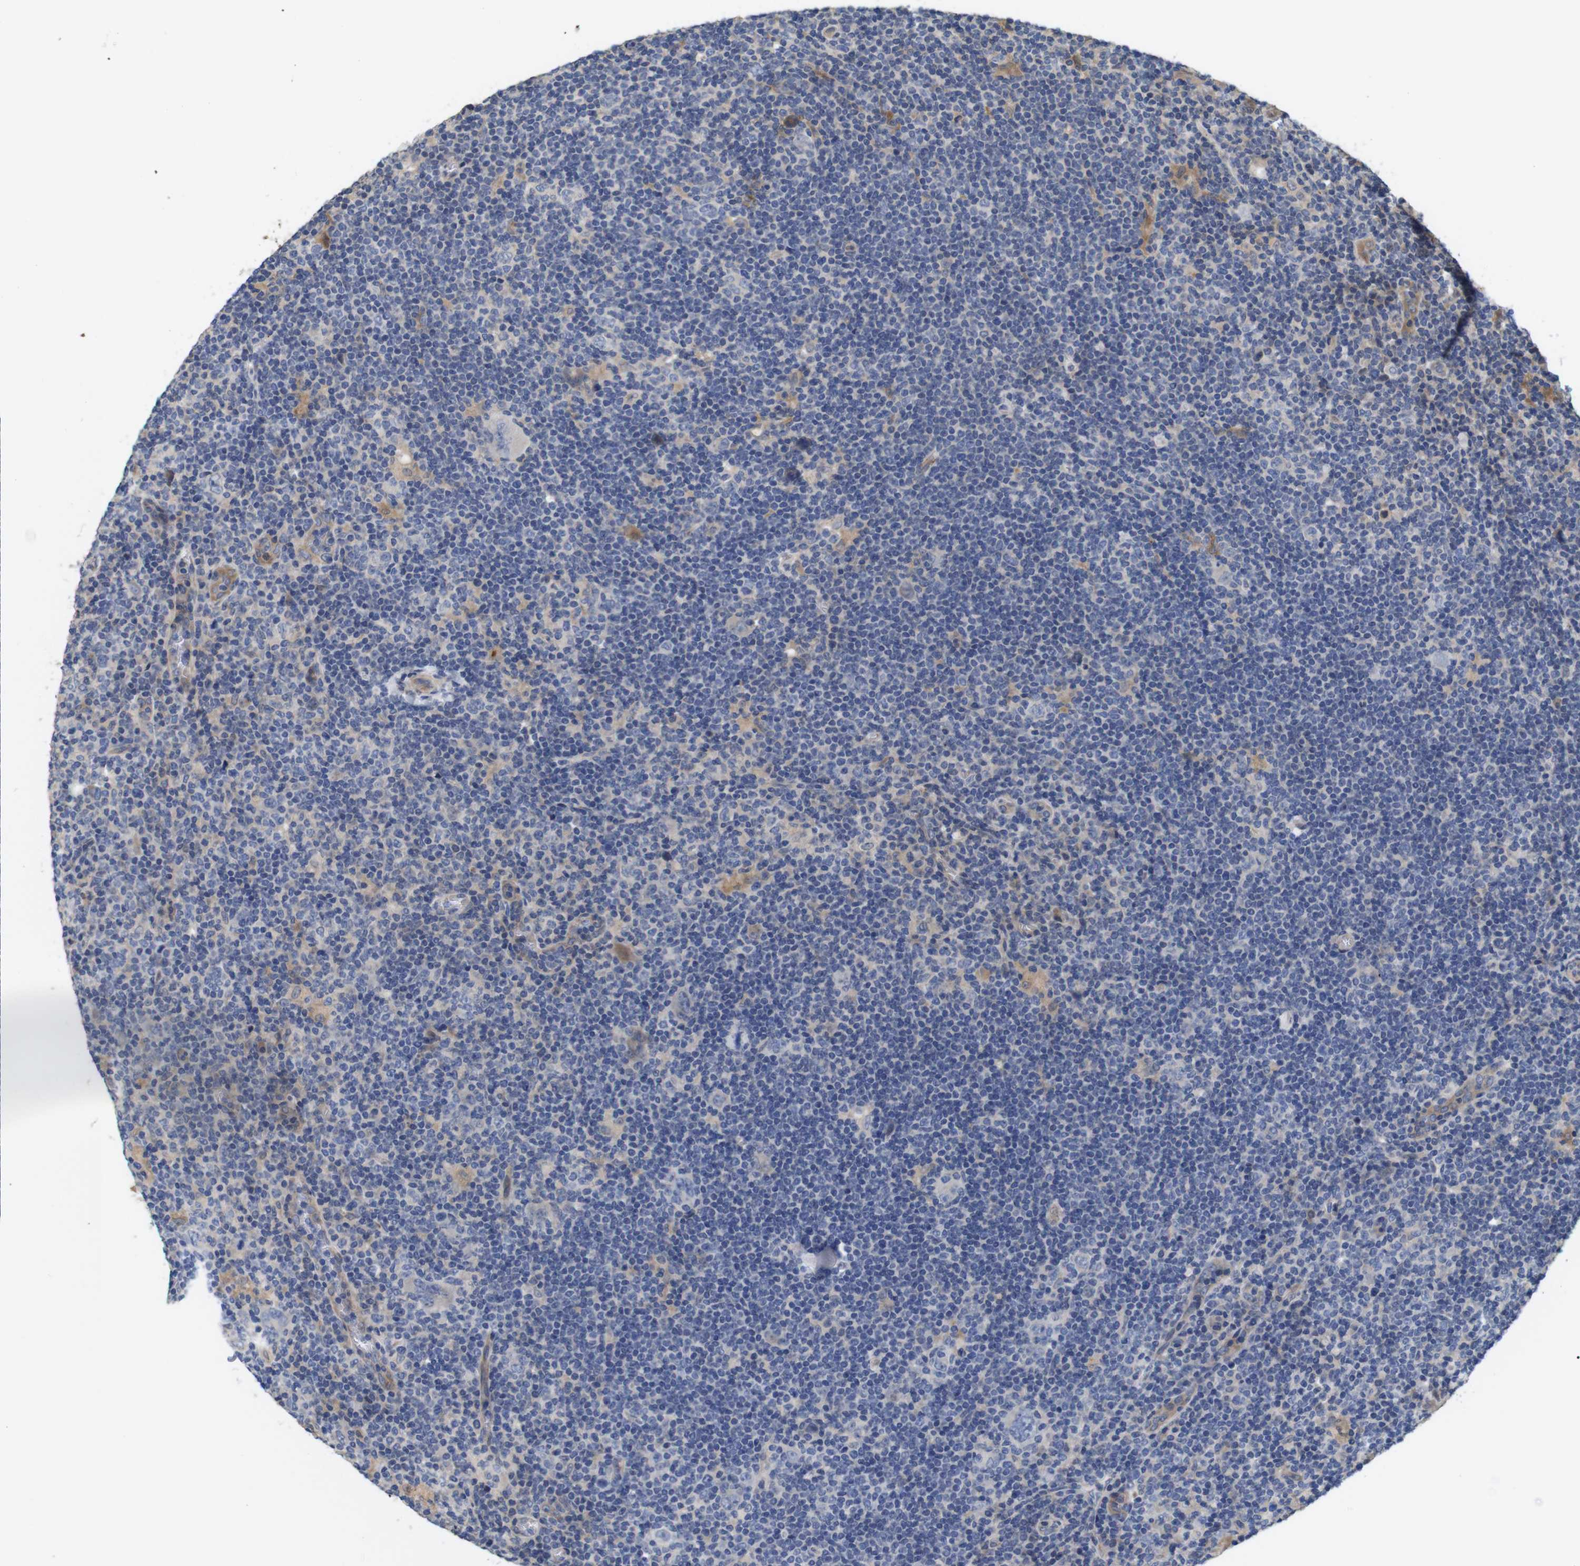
{"staining": {"intensity": "moderate", "quantity": "25%-75%", "location": "cytoplasmic/membranous"}, "tissue": "lymphoma", "cell_type": "Tumor cells", "image_type": "cancer", "snomed": [{"axis": "morphology", "description": "Hodgkin's disease, NOS"}, {"axis": "topography", "description": "Lymph node"}], "caption": "Brown immunohistochemical staining in Hodgkin's disease shows moderate cytoplasmic/membranous staining in approximately 25%-75% of tumor cells. (IHC, brightfield microscopy, high magnification).", "gene": "SPRY3", "patient": {"sex": "female", "age": 57}}